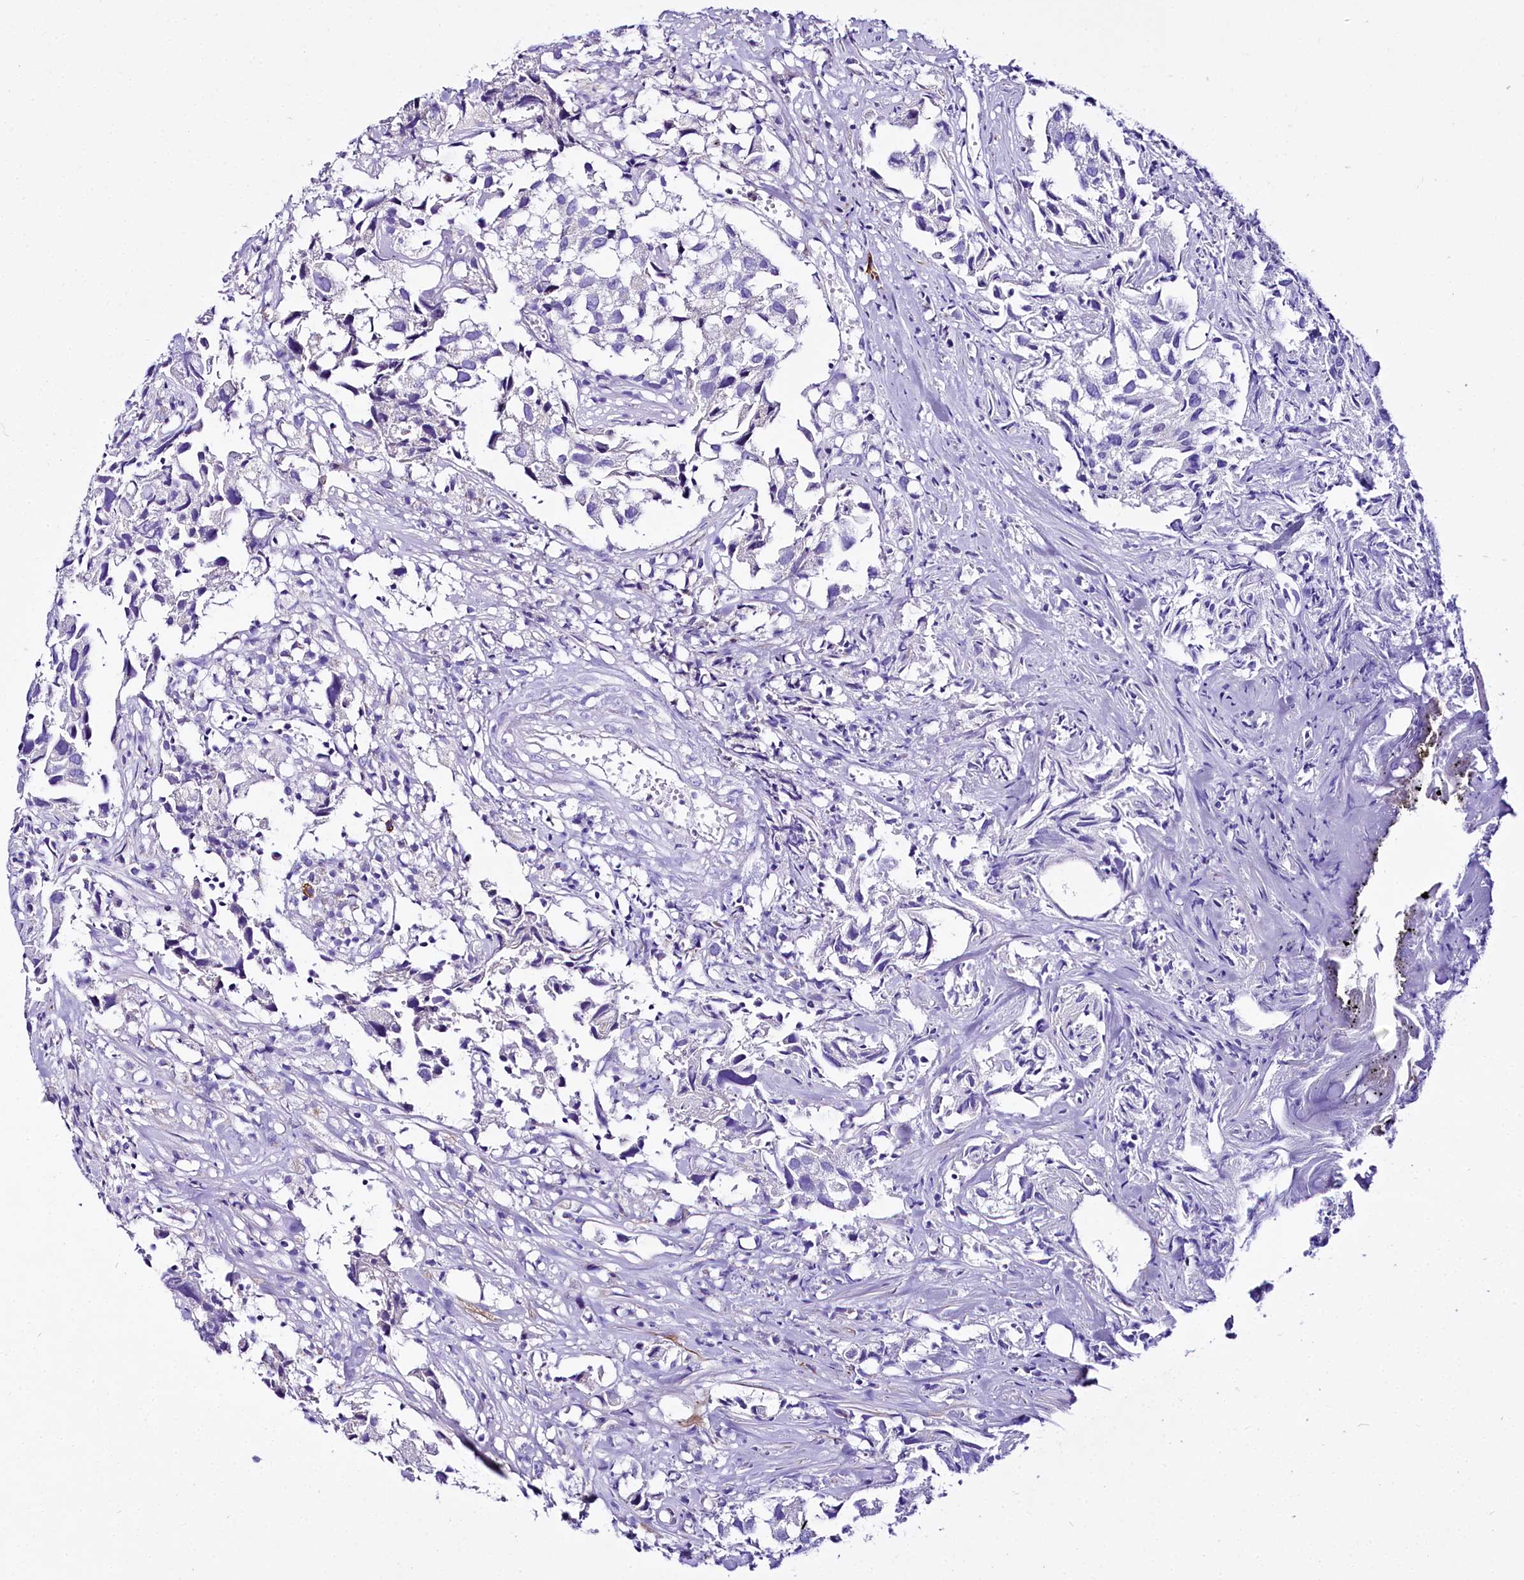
{"staining": {"intensity": "negative", "quantity": "none", "location": "none"}, "tissue": "urothelial cancer", "cell_type": "Tumor cells", "image_type": "cancer", "snomed": [{"axis": "morphology", "description": "Urothelial carcinoma, High grade"}, {"axis": "topography", "description": "Urinary bladder"}], "caption": "DAB (3,3'-diaminobenzidine) immunohistochemical staining of human high-grade urothelial carcinoma exhibits no significant staining in tumor cells.", "gene": "A2ML1", "patient": {"sex": "female", "age": 75}}